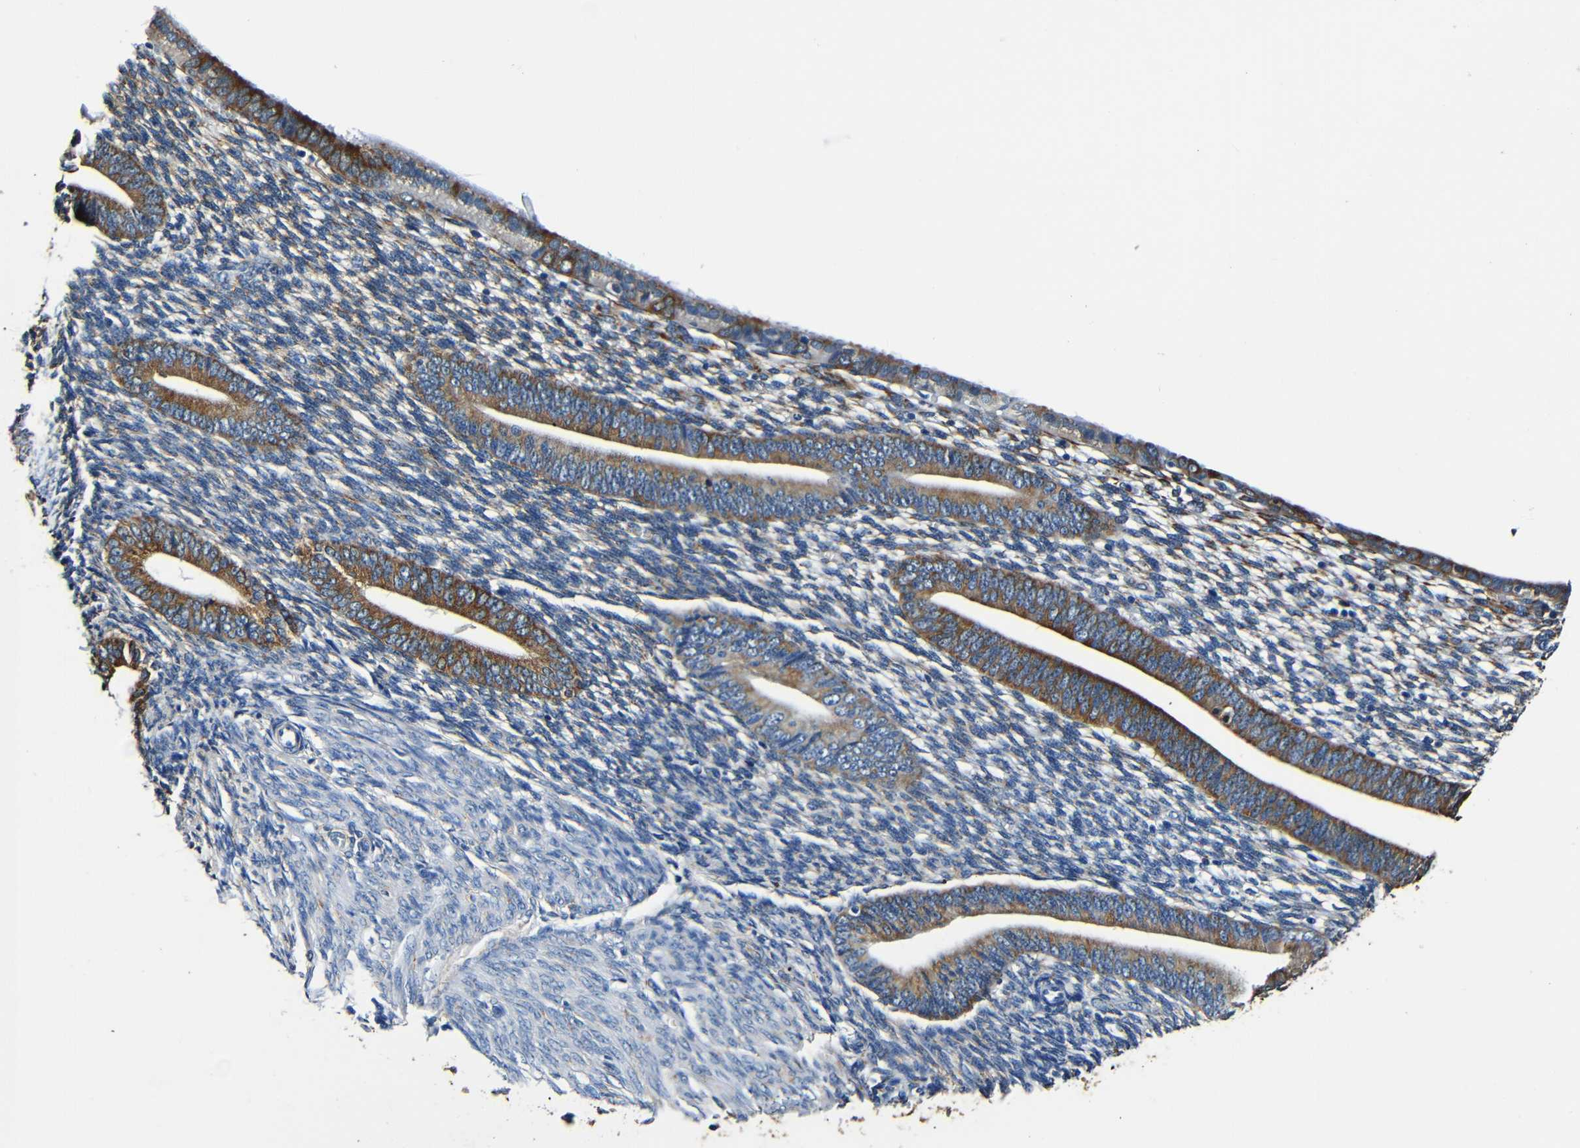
{"staining": {"intensity": "weak", "quantity": "25%-75%", "location": "cytoplasmic/membranous"}, "tissue": "endometrium", "cell_type": "Cells in endometrial stroma", "image_type": "normal", "snomed": [{"axis": "morphology", "description": "Normal tissue, NOS"}, {"axis": "topography", "description": "Endometrium"}], "caption": "Immunohistochemistry (IHC) photomicrograph of benign endometrium: endometrium stained using immunohistochemistry reveals low levels of weak protein expression localized specifically in the cytoplasmic/membranous of cells in endometrial stroma, appearing as a cytoplasmic/membranous brown color.", "gene": "RRBP1", "patient": {"sex": "female", "age": 57}}